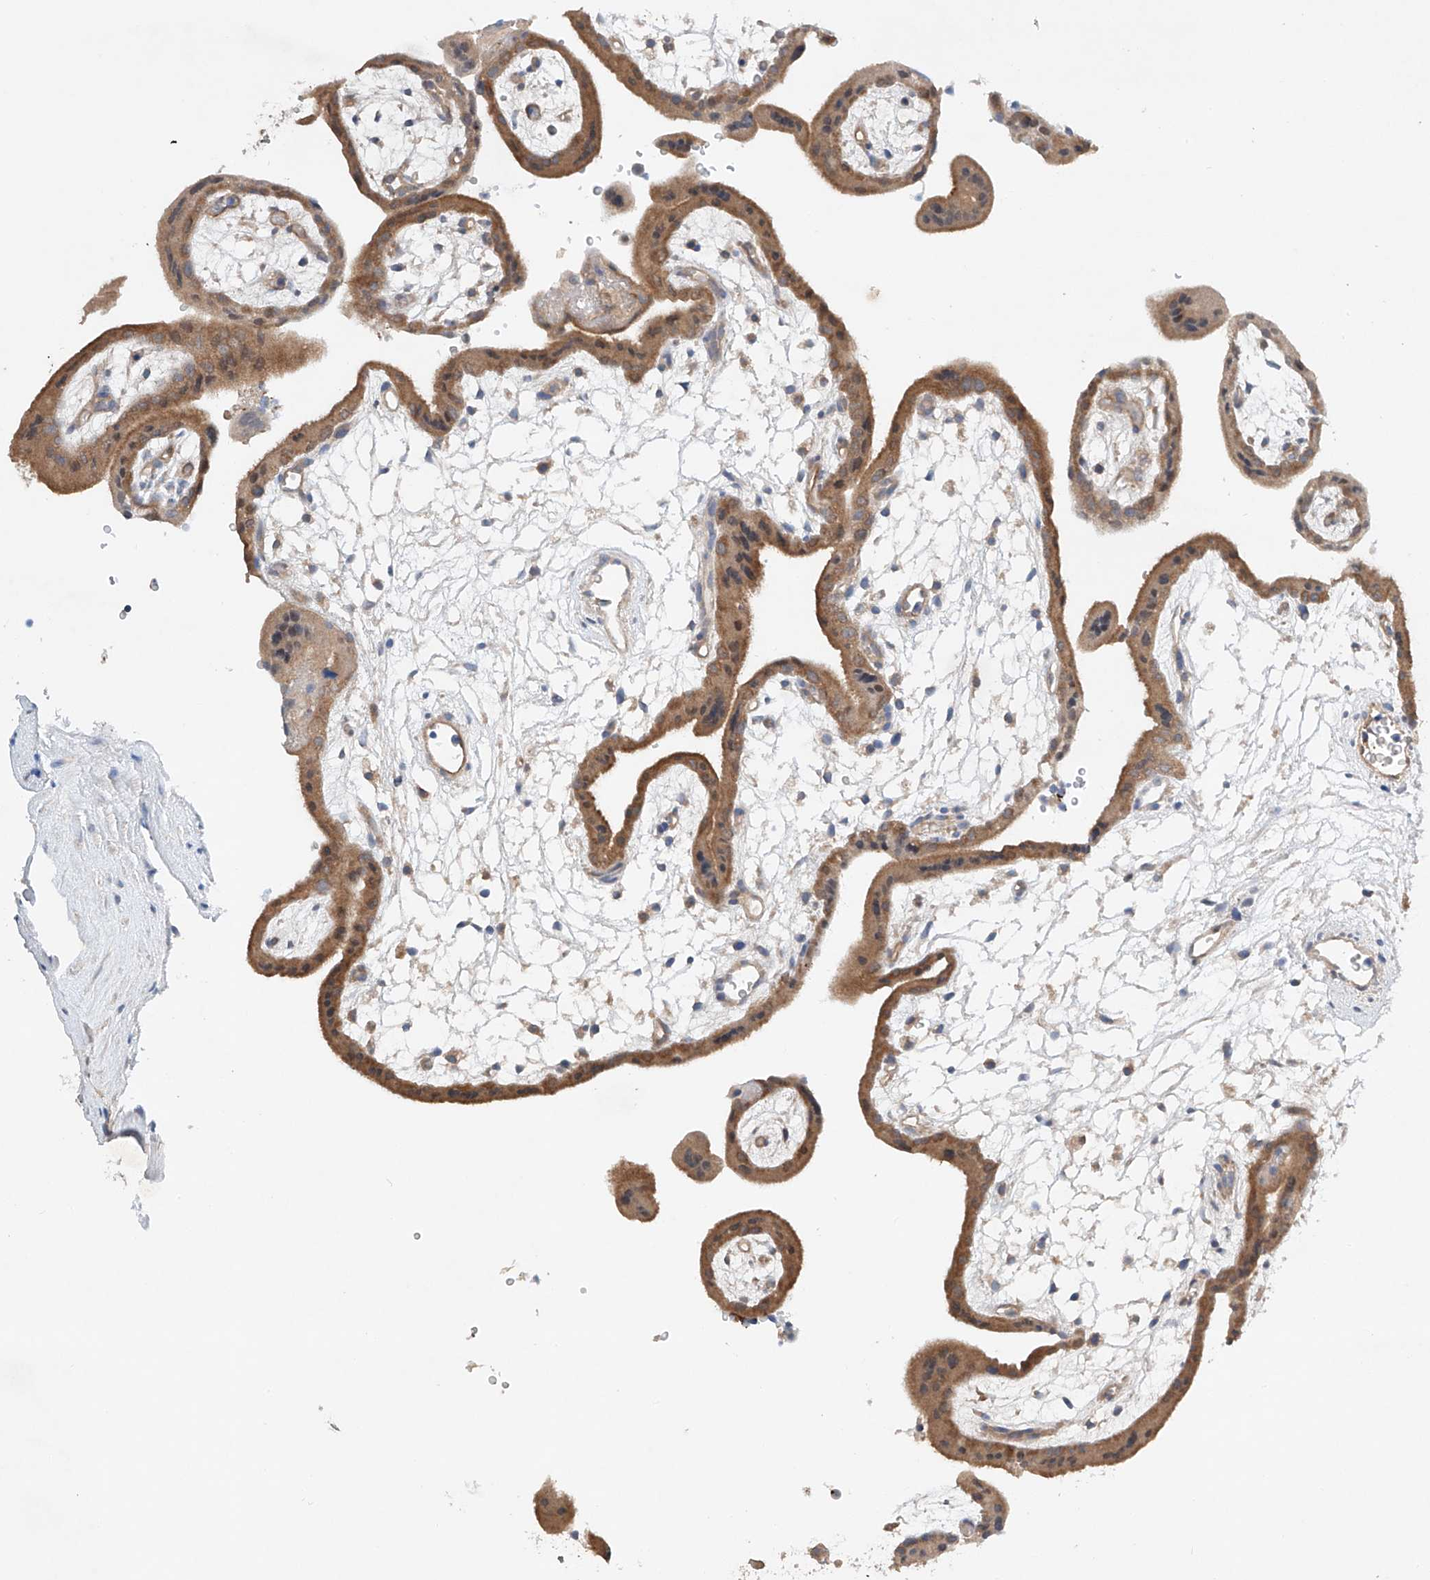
{"staining": {"intensity": "moderate", "quantity": "<25%", "location": "cytoplasmic/membranous"}, "tissue": "placenta", "cell_type": "Decidual cells", "image_type": "normal", "snomed": [{"axis": "morphology", "description": "Normal tissue, NOS"}, {"axis": "topography", "description": "Placenta"}], "caption": "A micrograph showing moderate cytoplasmic/membranous positivity in approximately <25% of decidual cells in unremarkable placenta, as visualized by brown immunohistochemical staining.", "gene": "GPC4", "patient": {"sex": "female", "age": 18}}